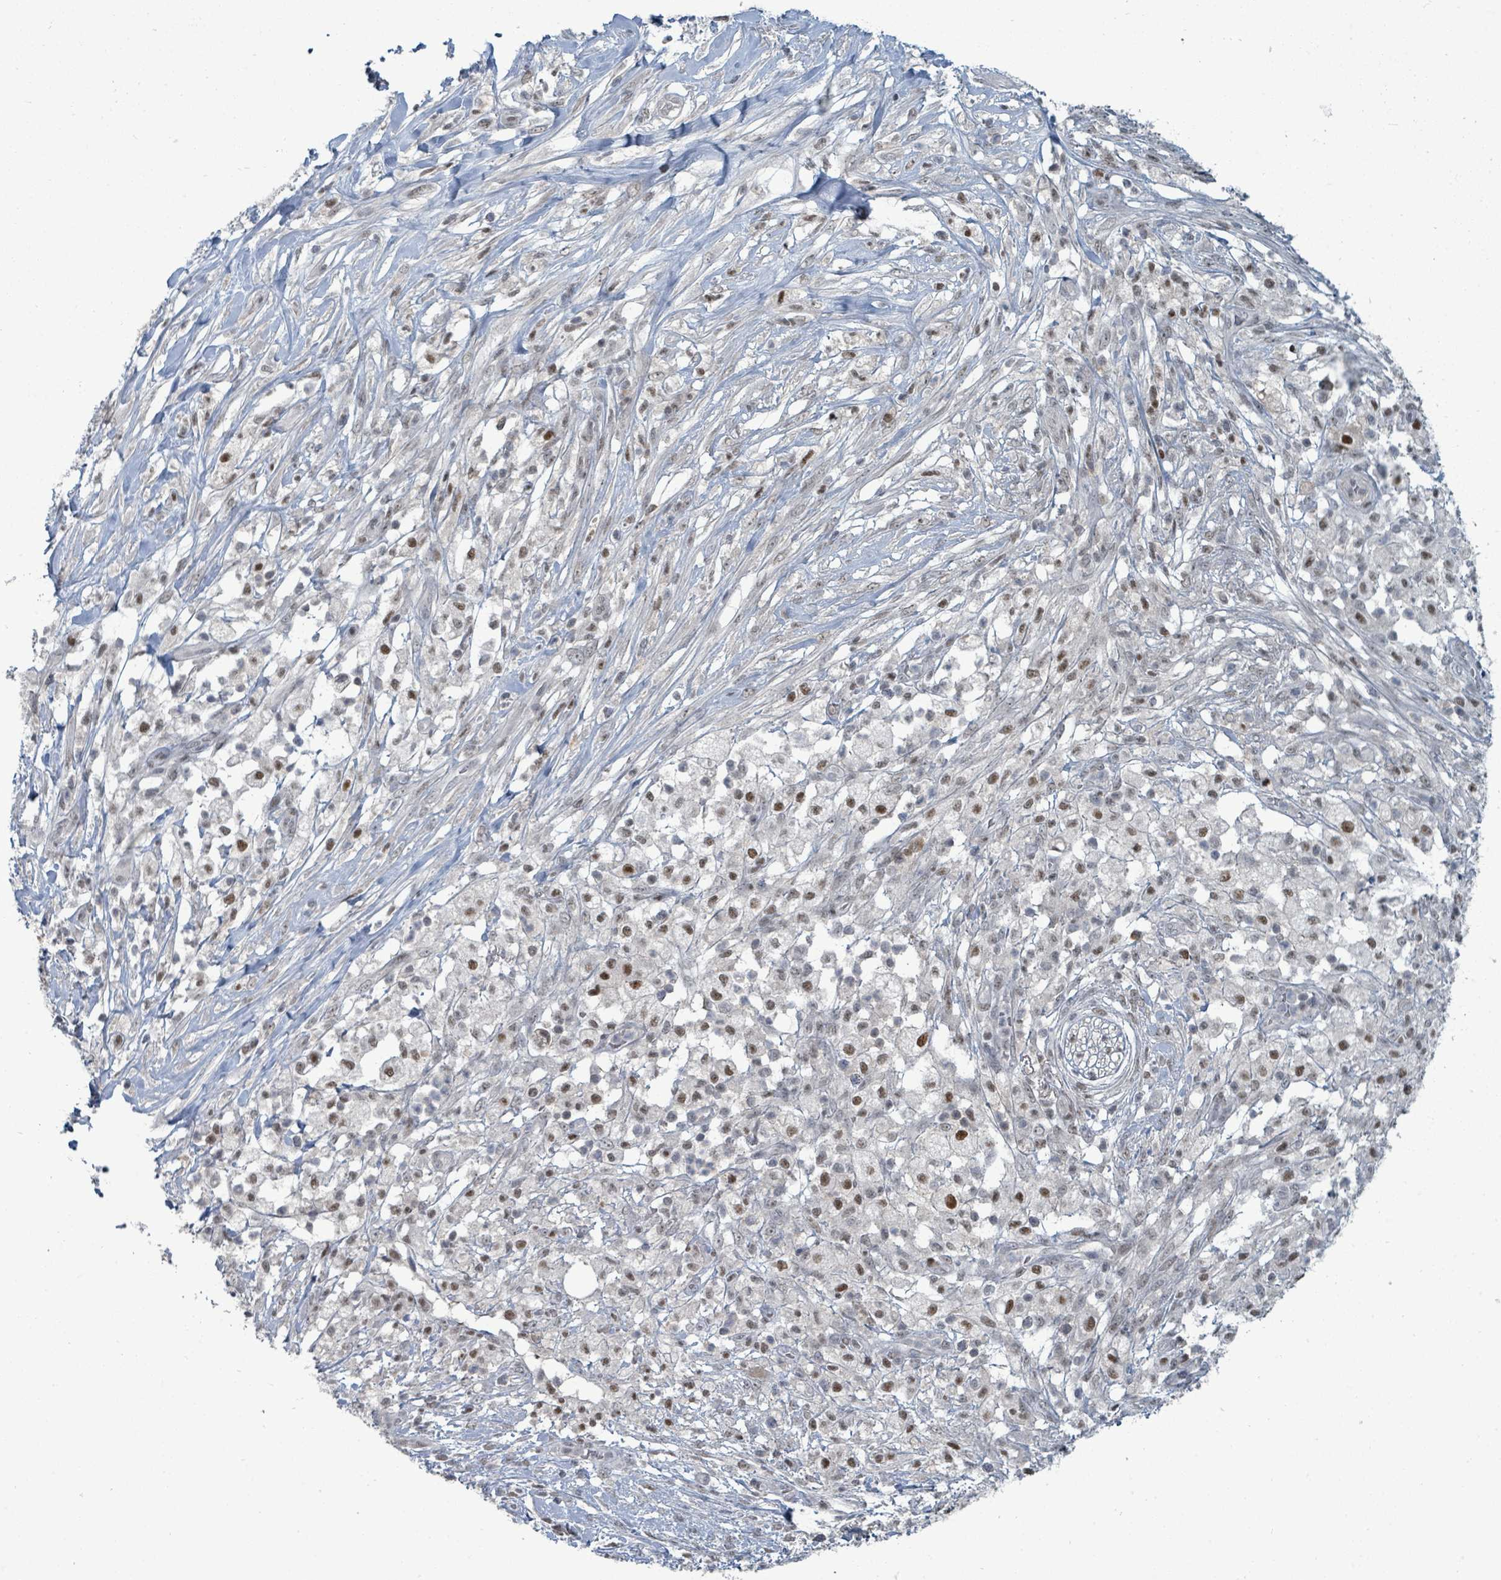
{"staining": {"intensity": "moderate", "quantity": "25%-75%", "location": "nuclear"}, "tissue": "pancreatic cancer", "cell_type": "Tumor cells", "image_type": "cancer", "snomed": [{"axis": "morphology", "description": "Adenocarcinoma, NOS"}, {"axis": "topography", "description": "Pancreas"}], "caption": "Pancreatic cancer stained for a protein (brown) demonstrates moderate nuclear positive expression in approximately 25%-75% of tumor cells.", "gene": "UCK1", "patient": {"sex": "female", "age": 72}}